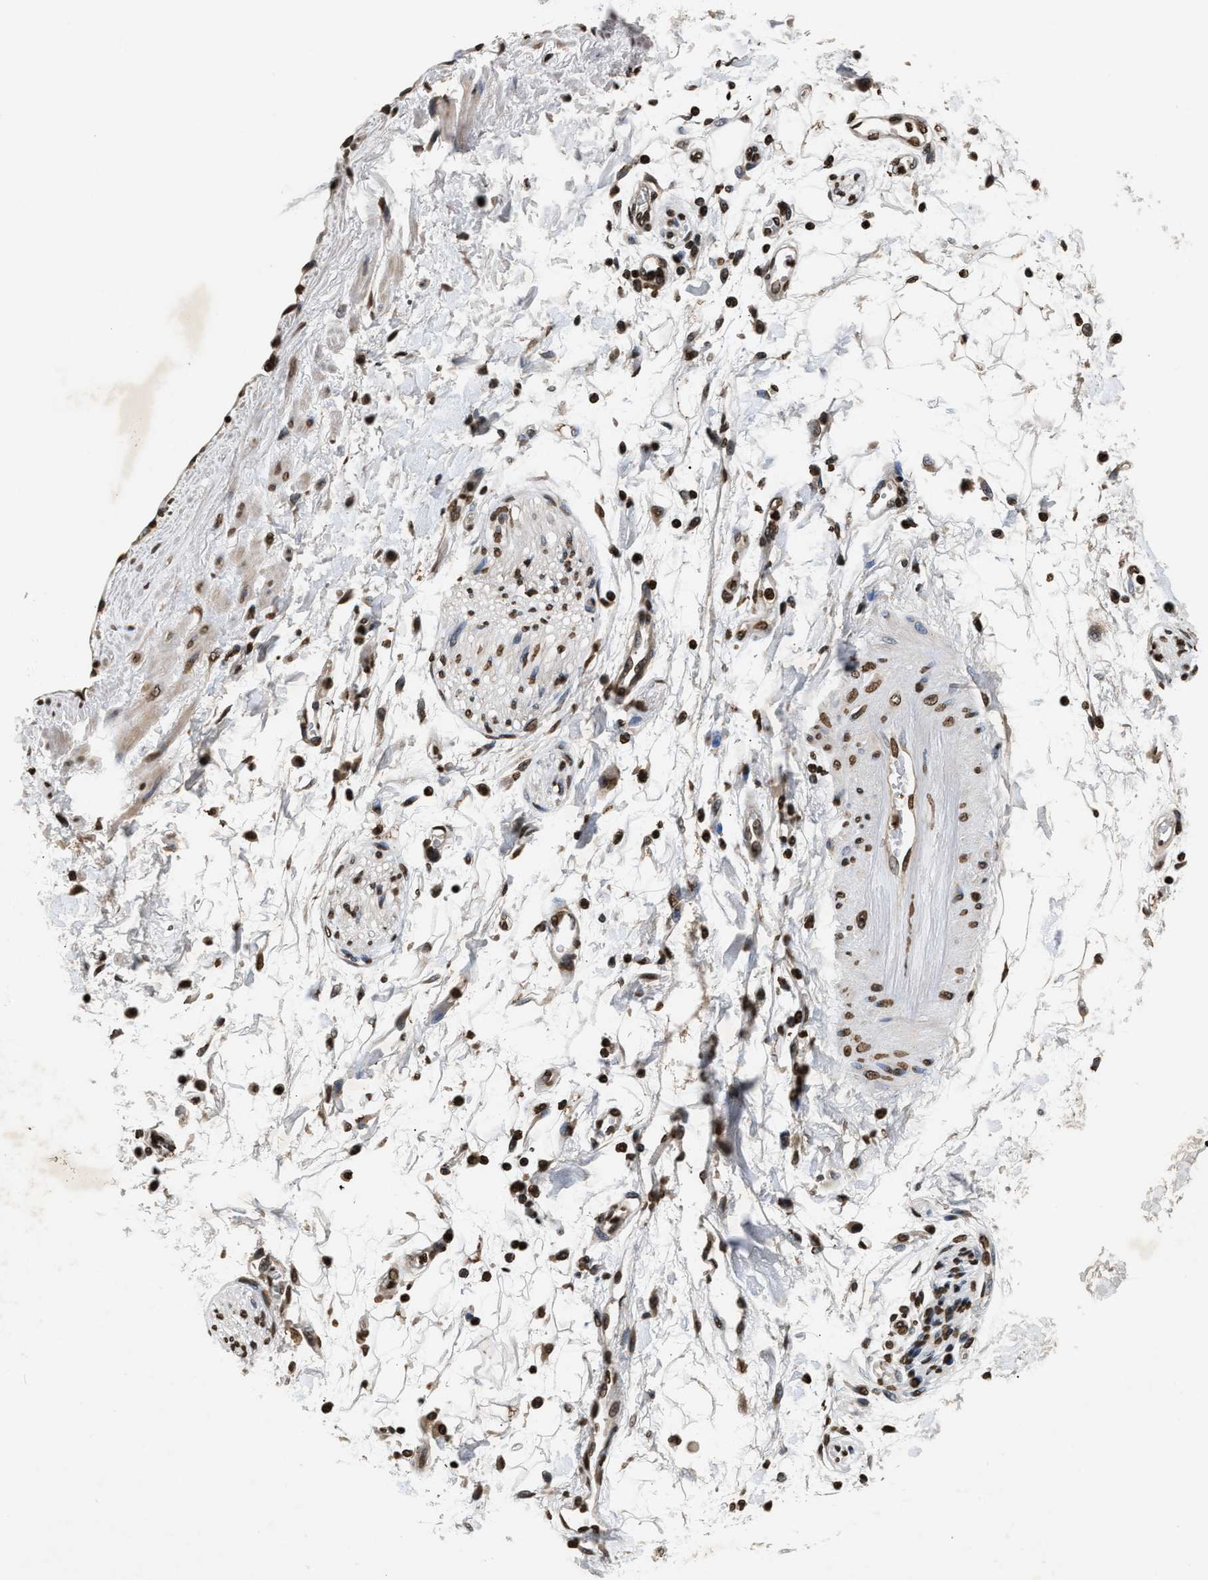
{"staining": {"intensity": "moderate", "quantity": ">75%", "location": "nuclear"}, "tissue": "adipose tissue", "cell_type": "Adipocytes", "image_type": "normal", "snomed": [{"axis": "morphology", "description": "Normal tissue, NOS"}, {"axis": "morphology", "description": "Adenocarcinoma, NOS"}, {"axis": "topography", "description": "Duodenum"}, {"axis": "topography", "description": "Peripheral nerve tissue"}], "caption": "Immunohistochemical staining of benign adipose tissue demonstrates medium levels of moderate nuclear staining in approximately >75% of adipocytes. (IHC, brightfield microscopy, high magnification).", "gene": "DNASE1L3", "patient": {"sex": "female", "age": 60}}